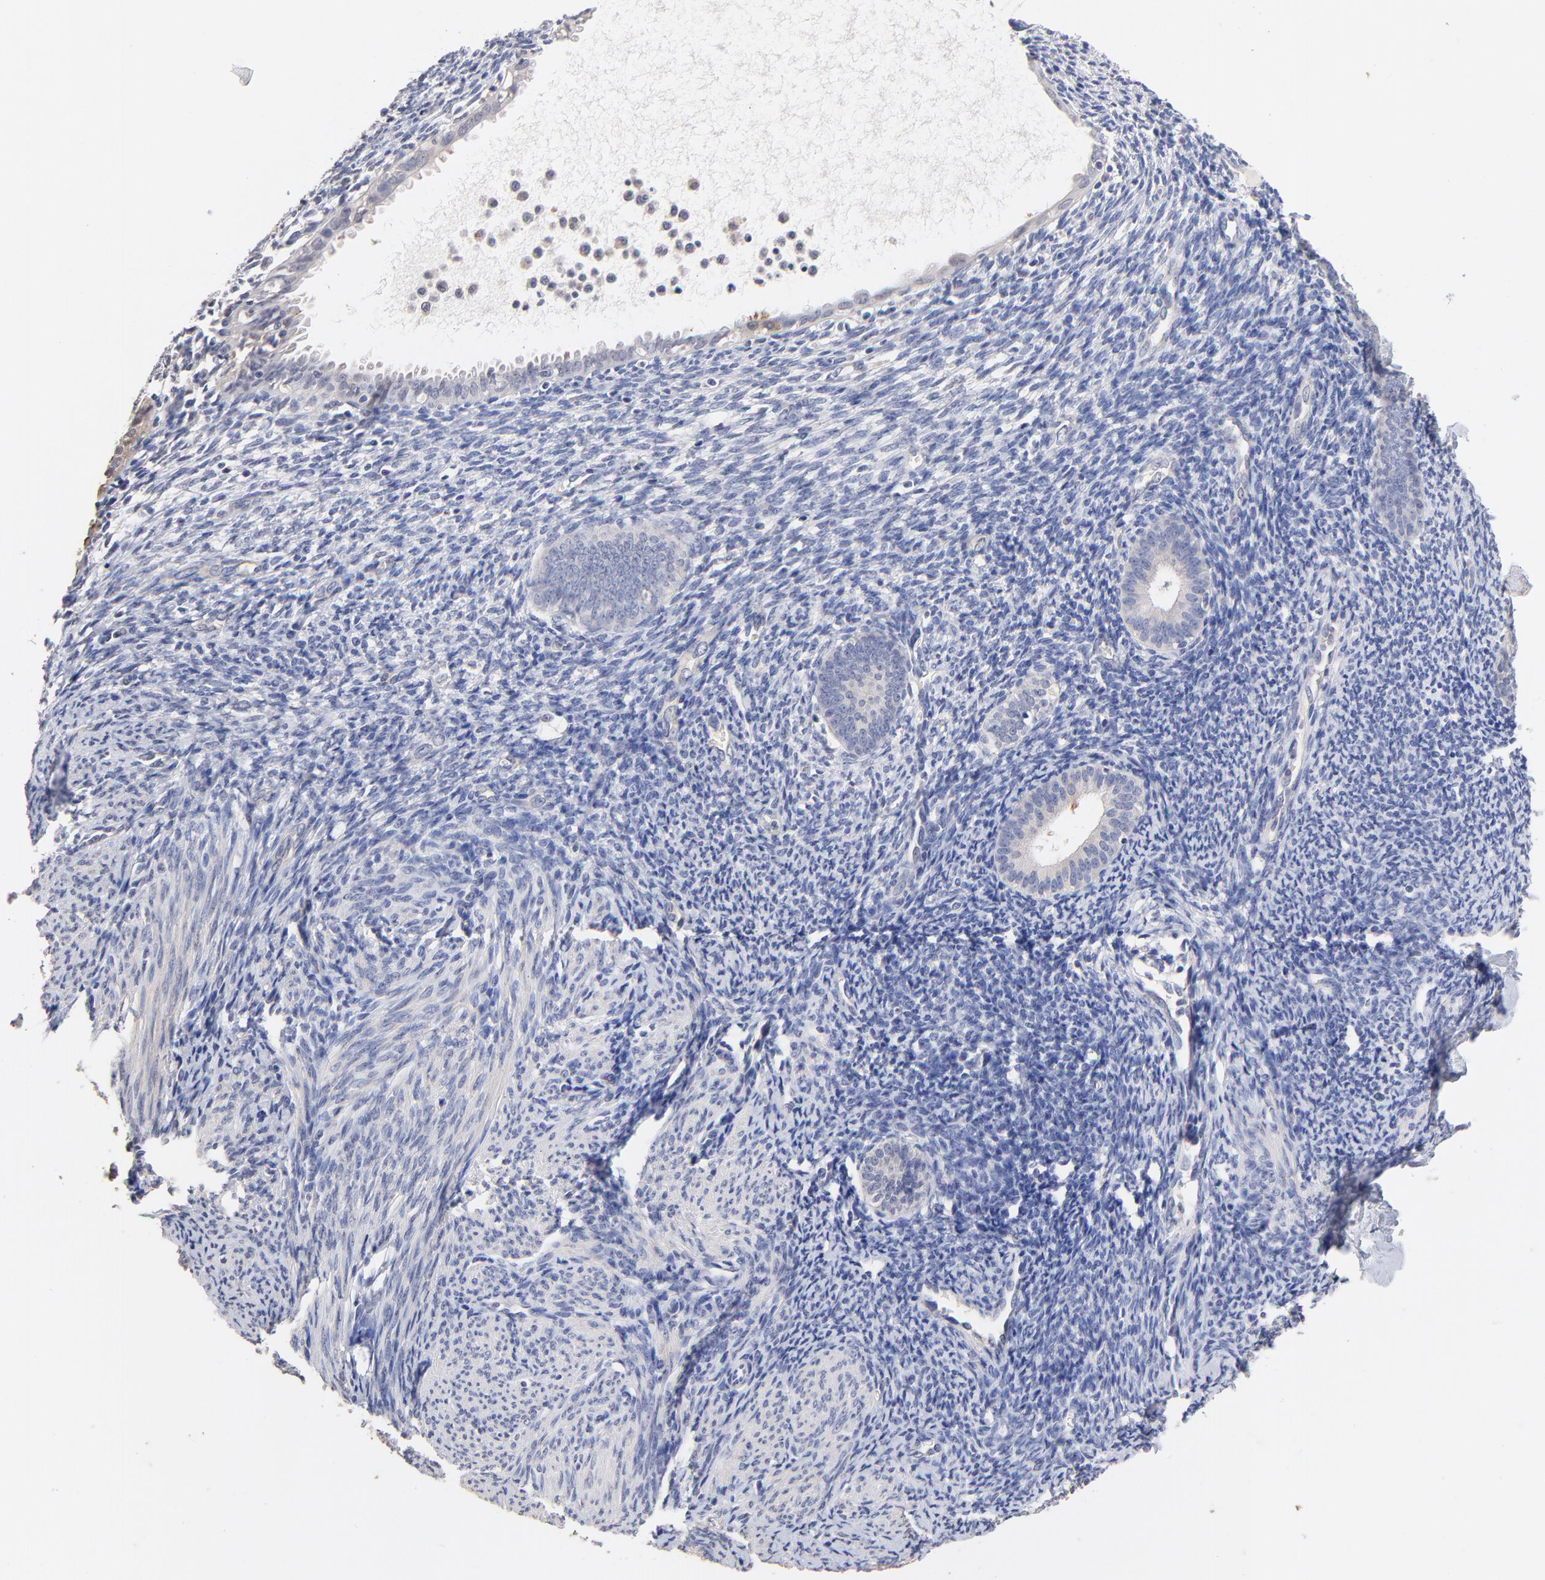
{"staining": {"intensity": "negative", "quantity": "none", "location": "none"}, "tissue": "endometrium", "cell_type": "Cells in endometrial stroma", "image_type": "normal", "snomed": [{"axis": "morphology", "description": "Normal tissue, NOS"}, {"axis": "topography", "description": "Smooth muscle"}, {"axis": "topography", "description": "Endometrium"}], "caption": "Protein analysis of unremarkable endometrium shows no significant positivity in cells in endometrial stroma.", "gene": "RIBC2", "patient": {"sex": "female", "age": 57}}